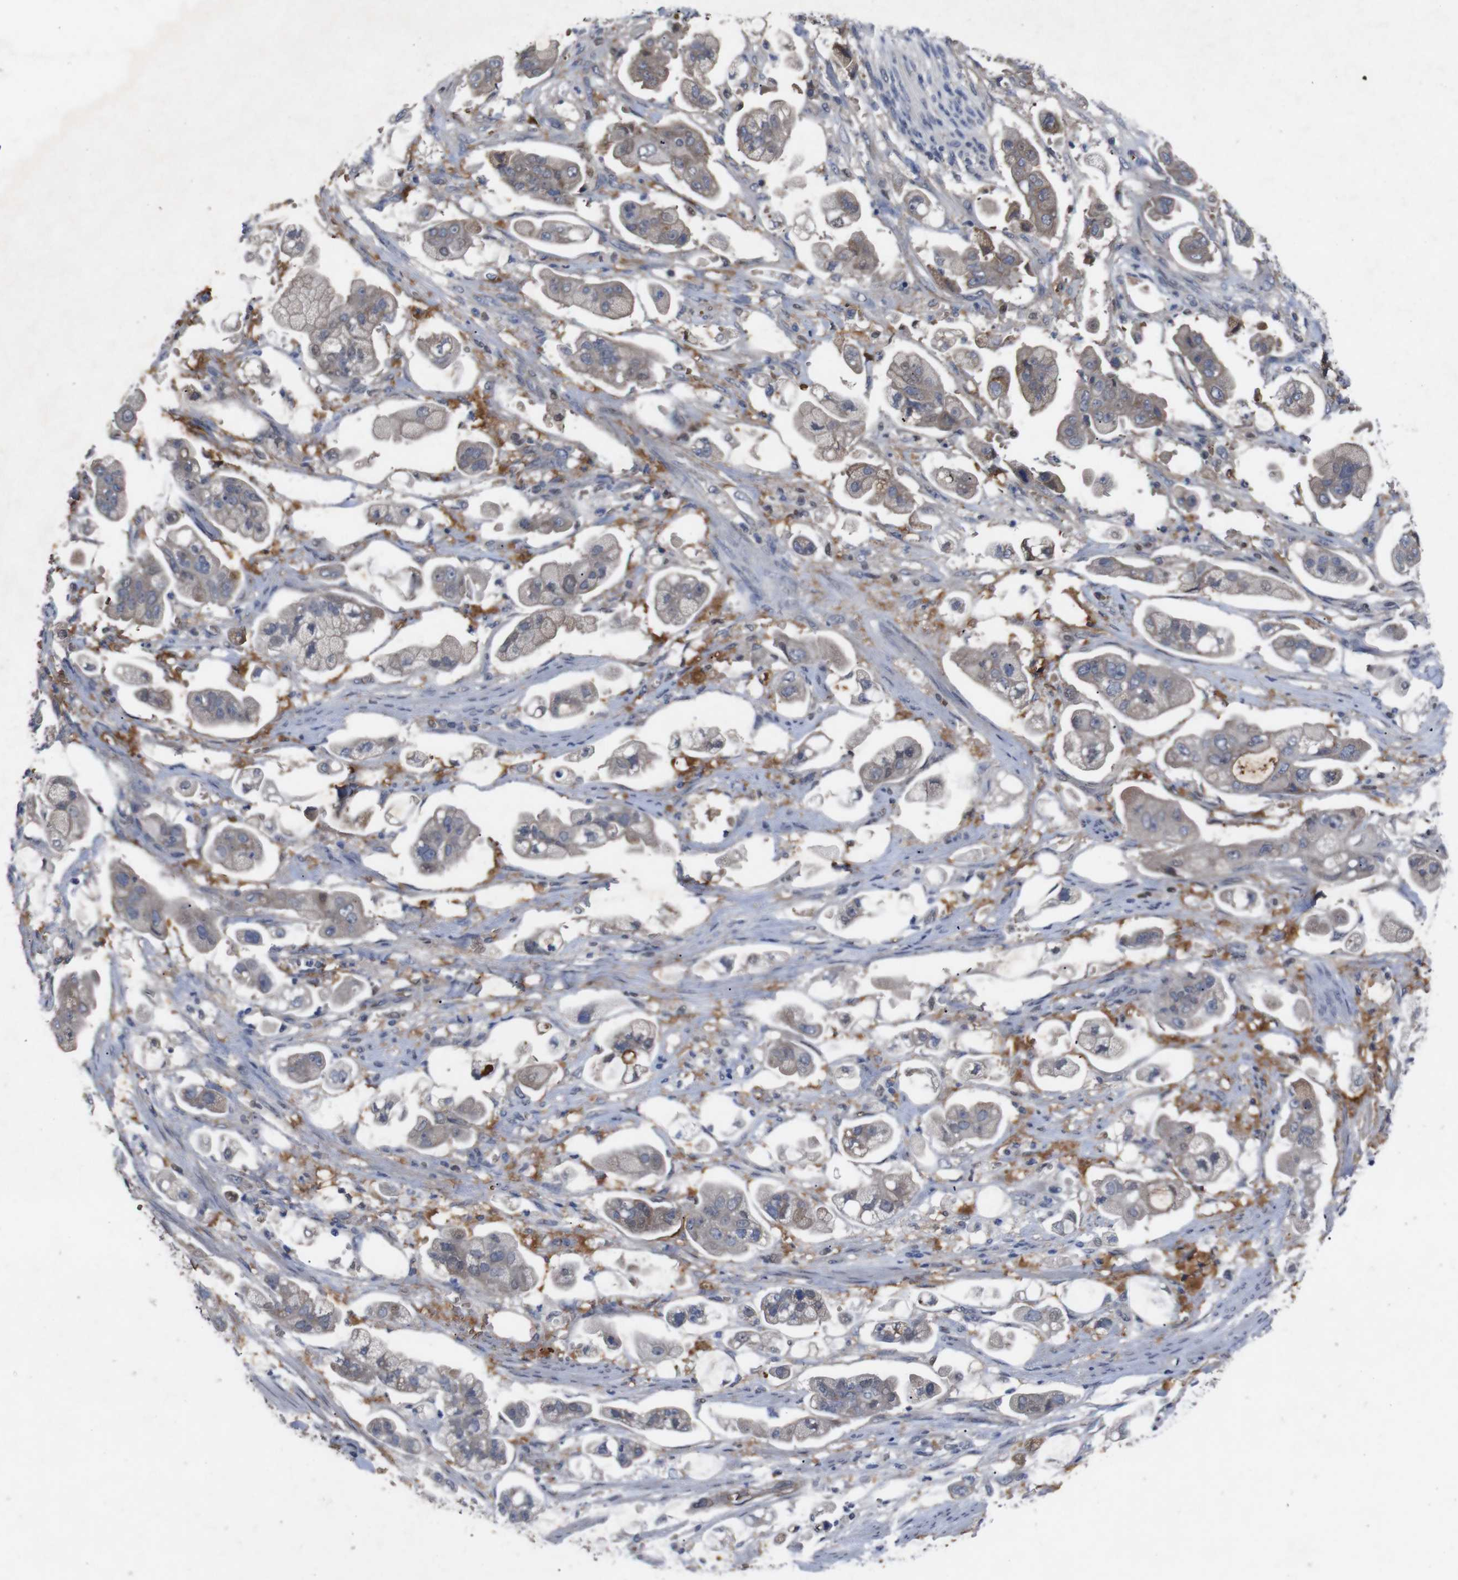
{"staining": {"intensity": "moderate", "quantity": "25%-75%", "location": "cytoplasmic/membranous"}, "tissue": "stomach cancer", "cell_type": "Tumor cells", "image_type": "cancer", "snomed": [{"axis": "morphology", "description": "Adenocarcinoma, NOS"}, {"axis": "topography", "description": "Stomach"}], "caption": "Immunohistochemistry (IHC) staining of adenocarcinoma (stomach), which reveals medium levels of moderate cytoplasmic/membranous expression in approximately 25%-75% of tumor cells indicating moderate cytoplasmic/membranous protein staining. The staining was performed using DAB (brown) for protein detection and nuclei were counterstained in hematoxylin (blue).", "gene": "SPTB", "patient": {"sex": "male", "age": 62}}